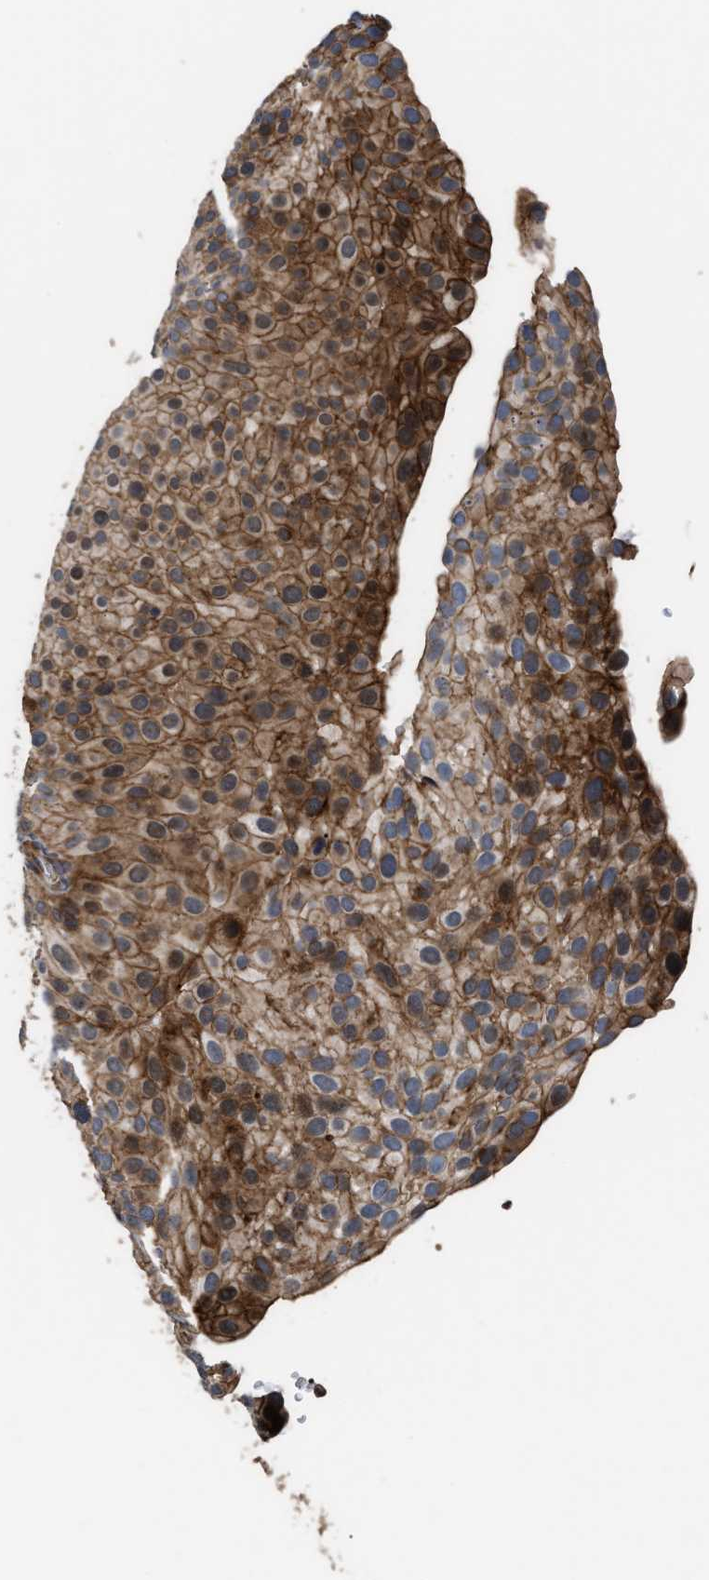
{"staining": {"intensity": "strong", "quantity": ">75%", "location": "cytoplasmic/membranous"}, "tissue": "urothelial cancer", "cell_type": "Tumor cells", "image_type": "cancer", "snomed": [{"axis": "morphology", "description": "Urothelial carcinoma, Low grade"}, {"axis": "topography", "description": "Smooth muscle"}, {"axis": "topography", "description": "Urinary bladder"}], "caption": "Immunohistochemical staining of urothelial carcinoma (low-grade) shows high levels of strong cytoplasmic/membranous protein positivity in approximately >75% of tumor cells.", "gene": "STAU1", "patient": {"sex": "male", "age": 60}}